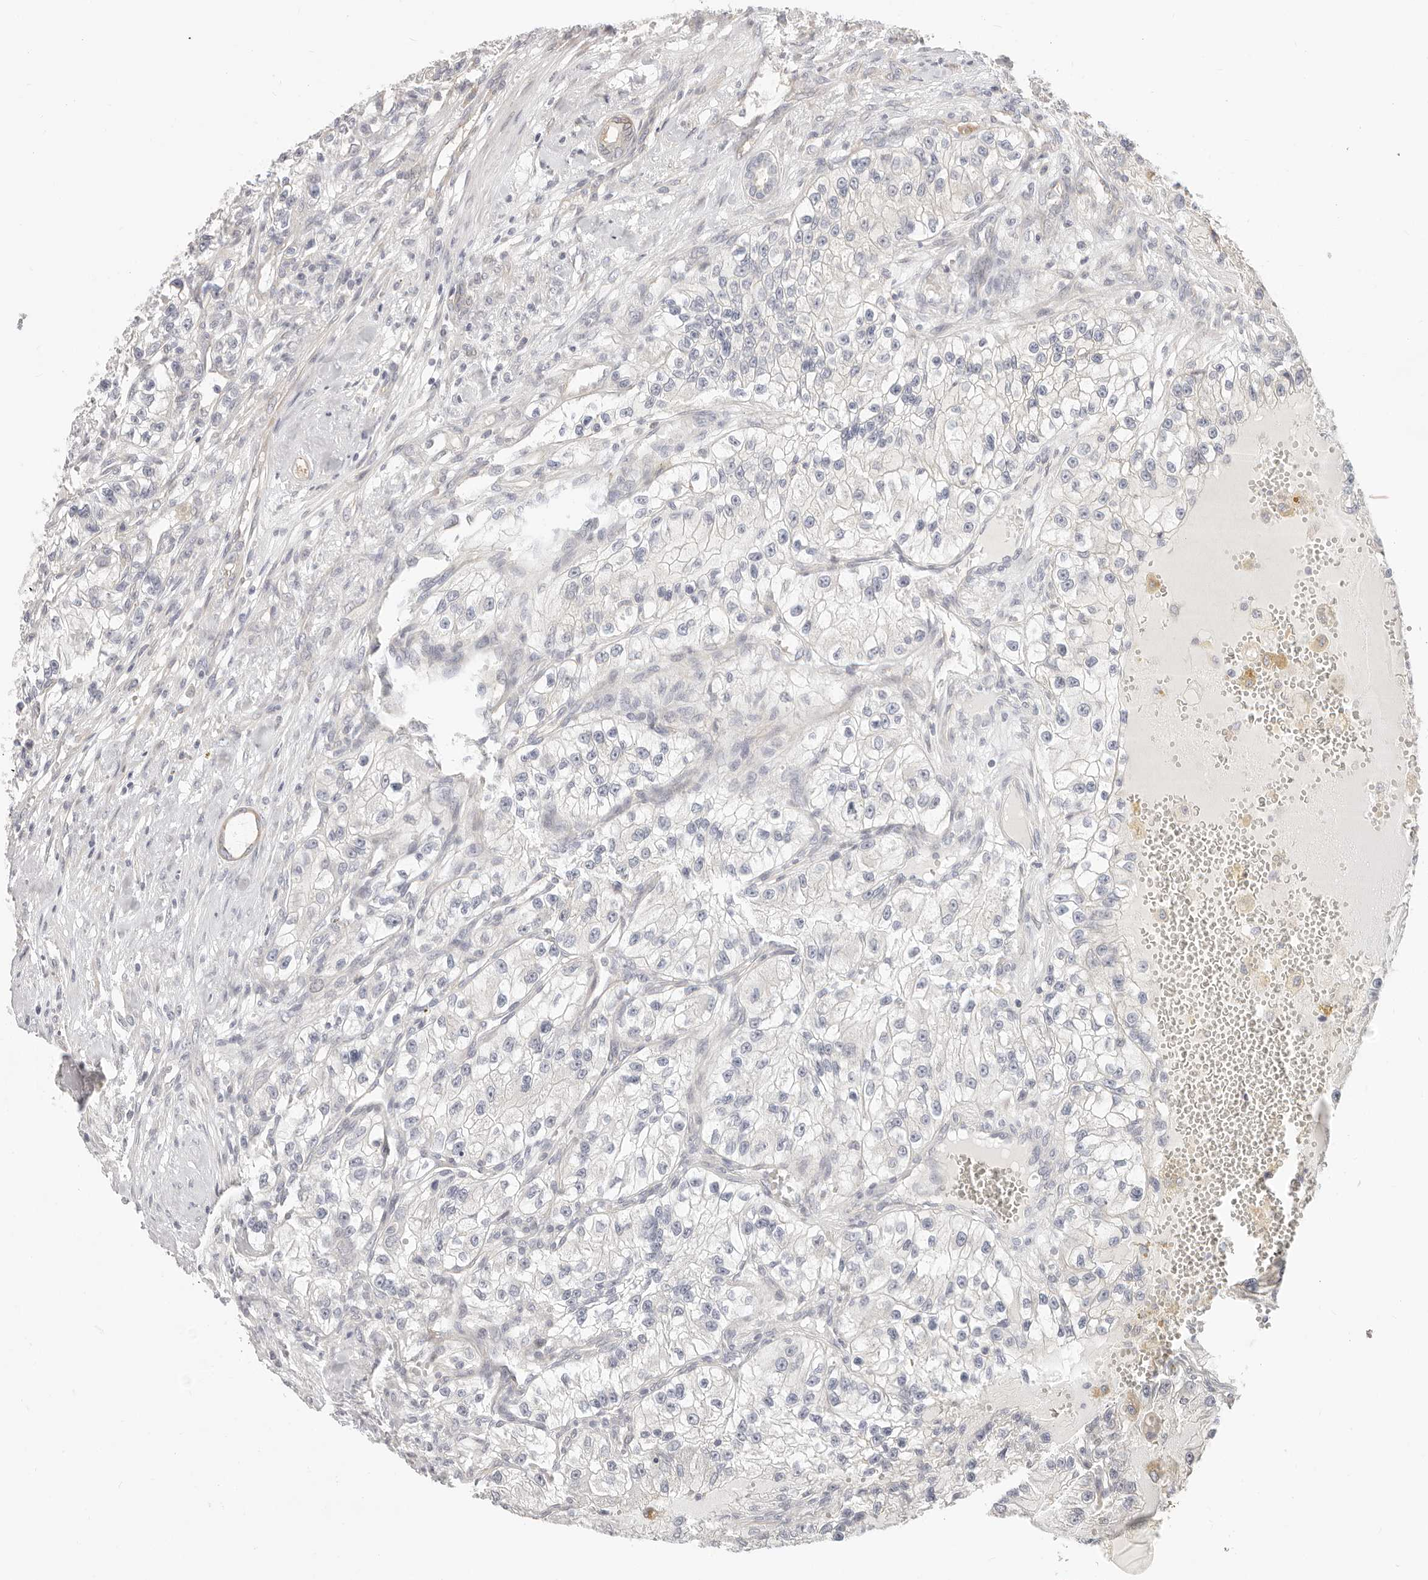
{"staining": {"intensity": "negative", "quantity": "none", "location": "none"}, "tissue": "renal cancer", "cell_type": "Tumor cells", "image_type": "cancer", "snomed": [{"axis": "morphology", "description": "Adenocarcinoma, NOS"}, {"axis": "topography", "description": "Kidney"}], "caption": "Immunohistochemistry histopathology image of neoplastic tissue: human adenocarcinoma (renal) stained with DAB (3,3'-diaminobenzidine) displays no significant protein expression in tumor cells.", "gene": "DTNBP1", "patient": {"sex": "female", "age": 57}}